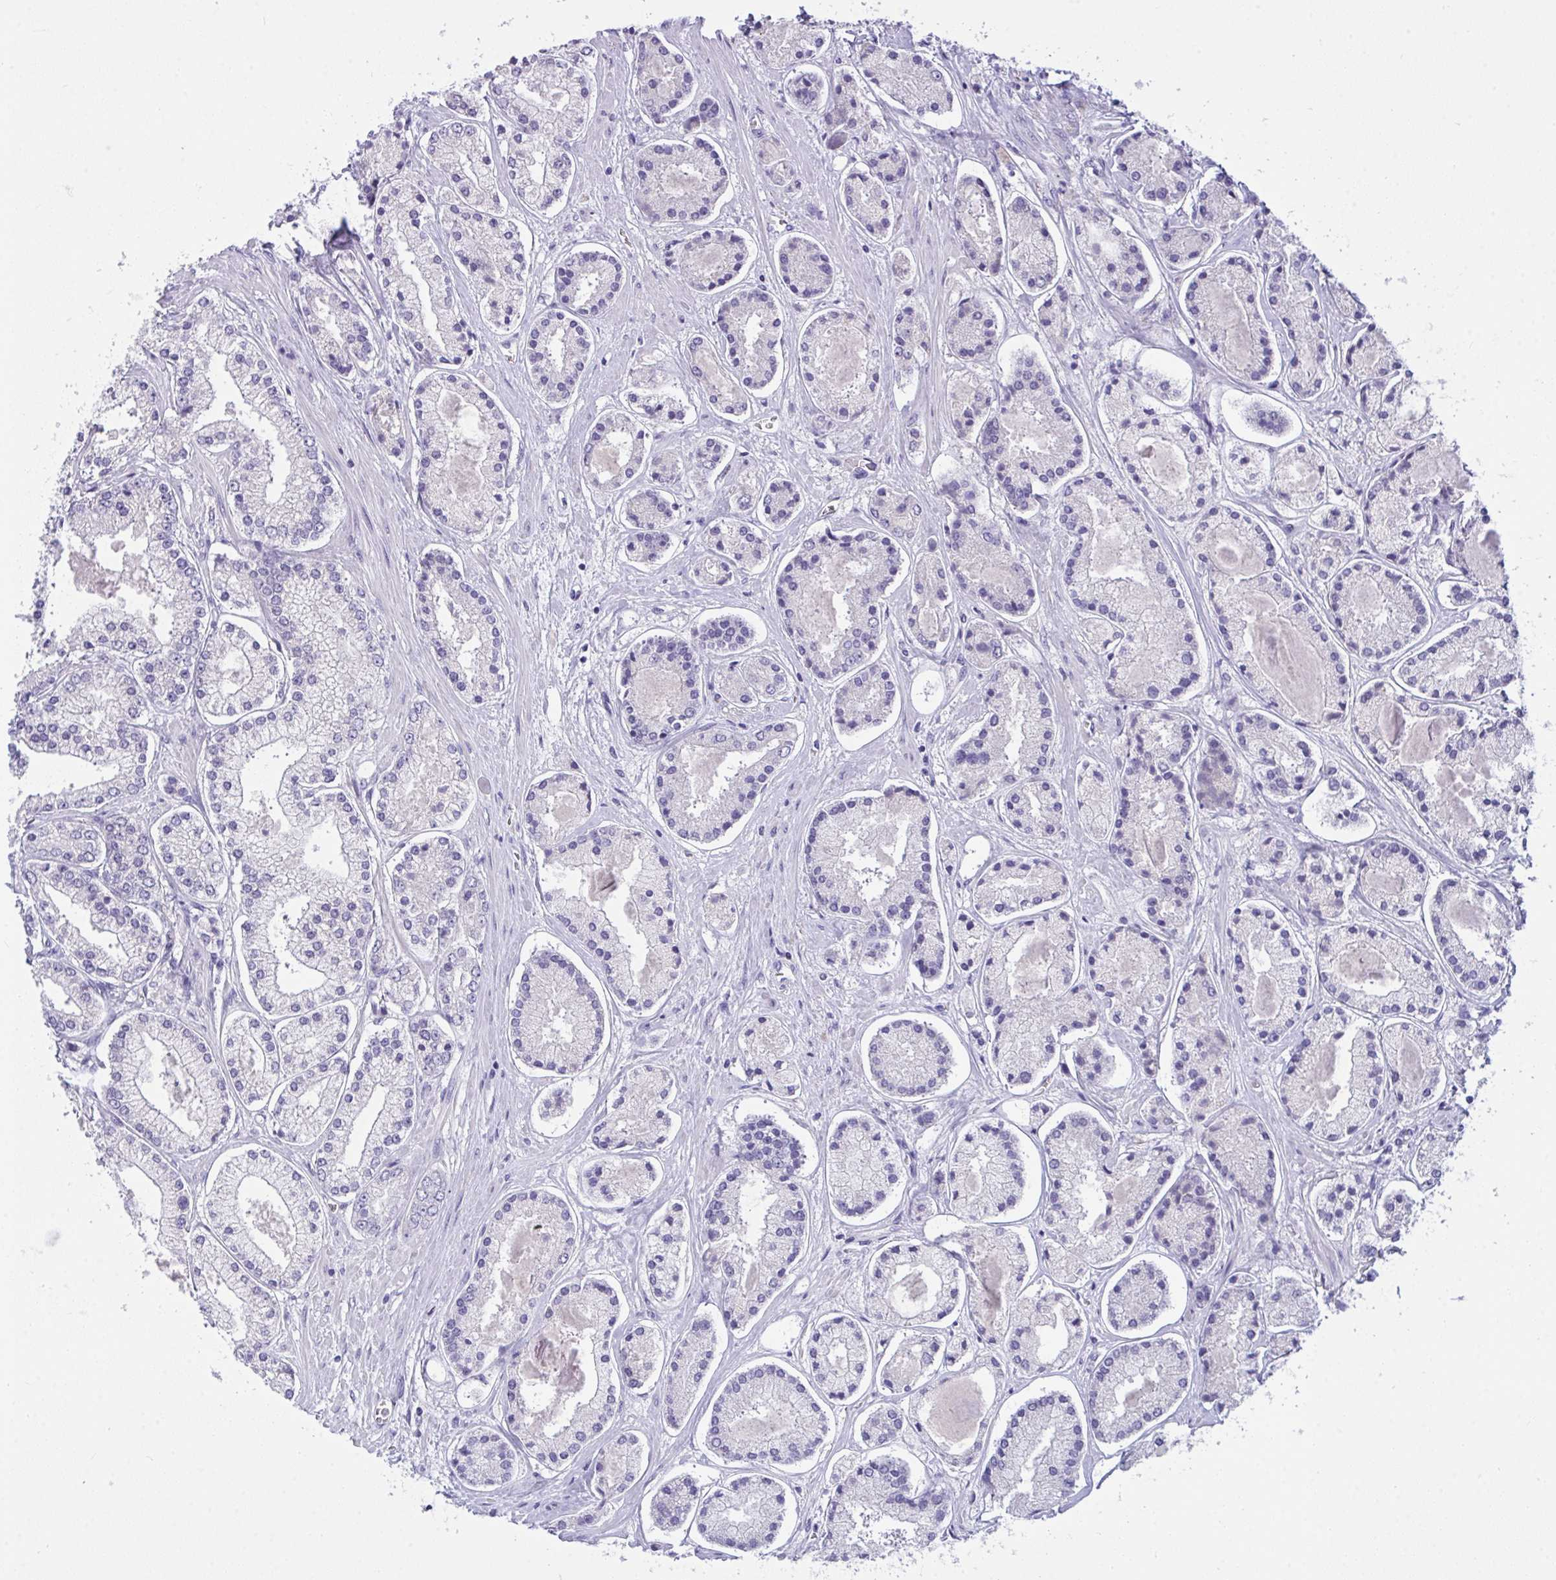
{"staining": {"intensity": "negative", "quantity": "none", "location": "none"}, "tissue": "prostate cancer", "cell_type": "Tumor cells", "image_type": "cancer", "snomed": [{"axis": "morphology", "description": "Adenocarcinoma, High grade"}, {"axis": "topography", "description": "Prostate"}], "caption": "A micrograph of prostate adenocarcinoma (high-grade) stained for a protein demonstrates no brown staining in tumor cells.", "gene": "SEMA6B", "patient": {"sex": "male", "age": 67}}